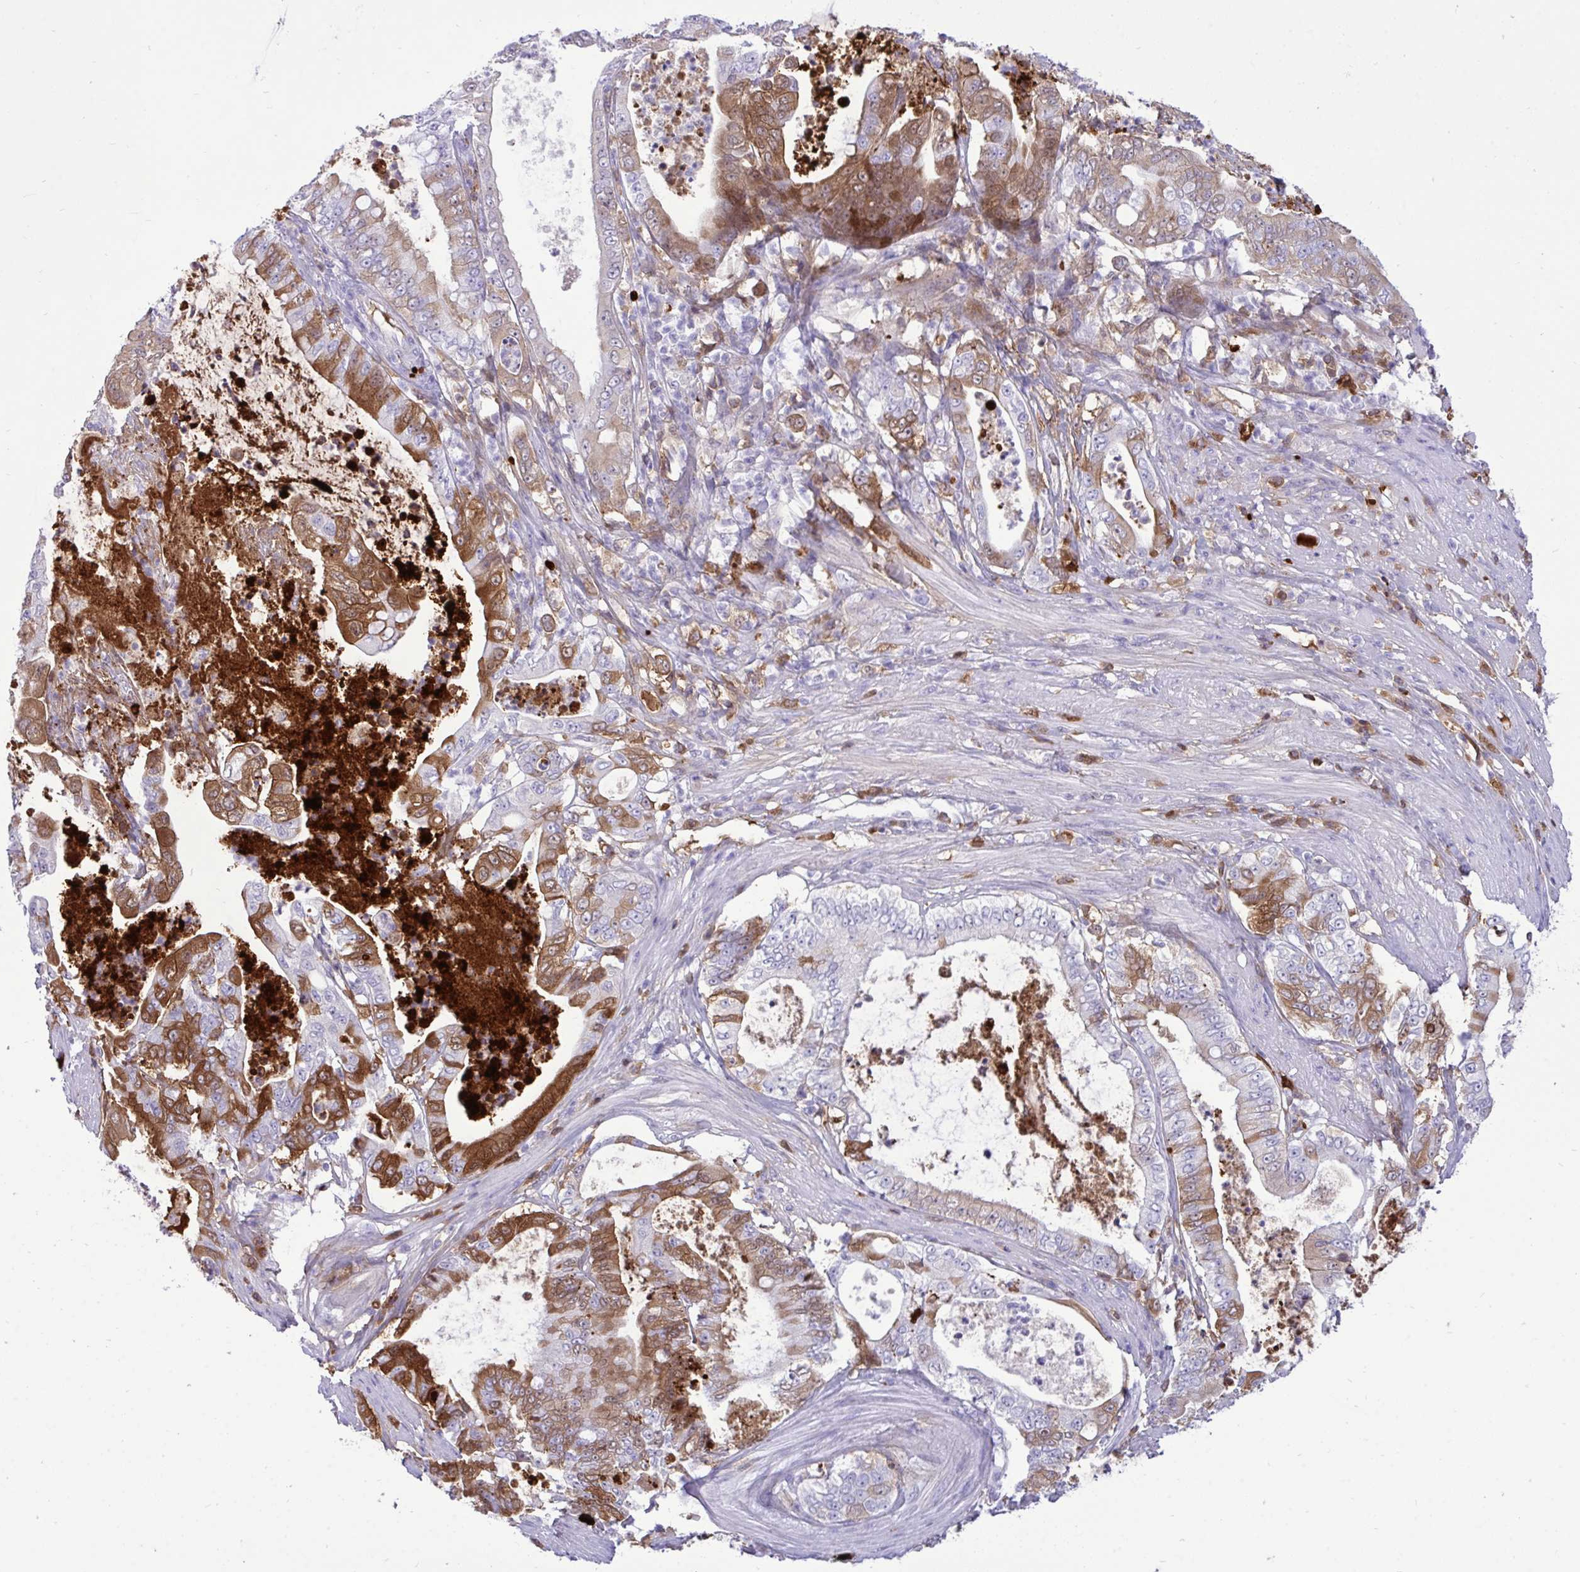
{"staining": {"intensity": "moderate", "quantity": "25%-75%", "location": "cytoplasmic/membranous"}, "tissue": "pancreatic cancer", "cell_type": "Tumor cells", "image_type": "cancer", "snomed": [{"axis": "morphology", "description": "Adenocarcinoma, NOS"}, {"axis": "topography", "description": "Pancreas"}], "caption": "Immunohistochemical staining of pancreatic cancer (adenocarcinoma) shows medium levels of moderate cytoplasmic/membranous positivity in about 25%-75% of tumor cells.", "gene": "F2", "patient": {"sex": "male", "age": 71}}